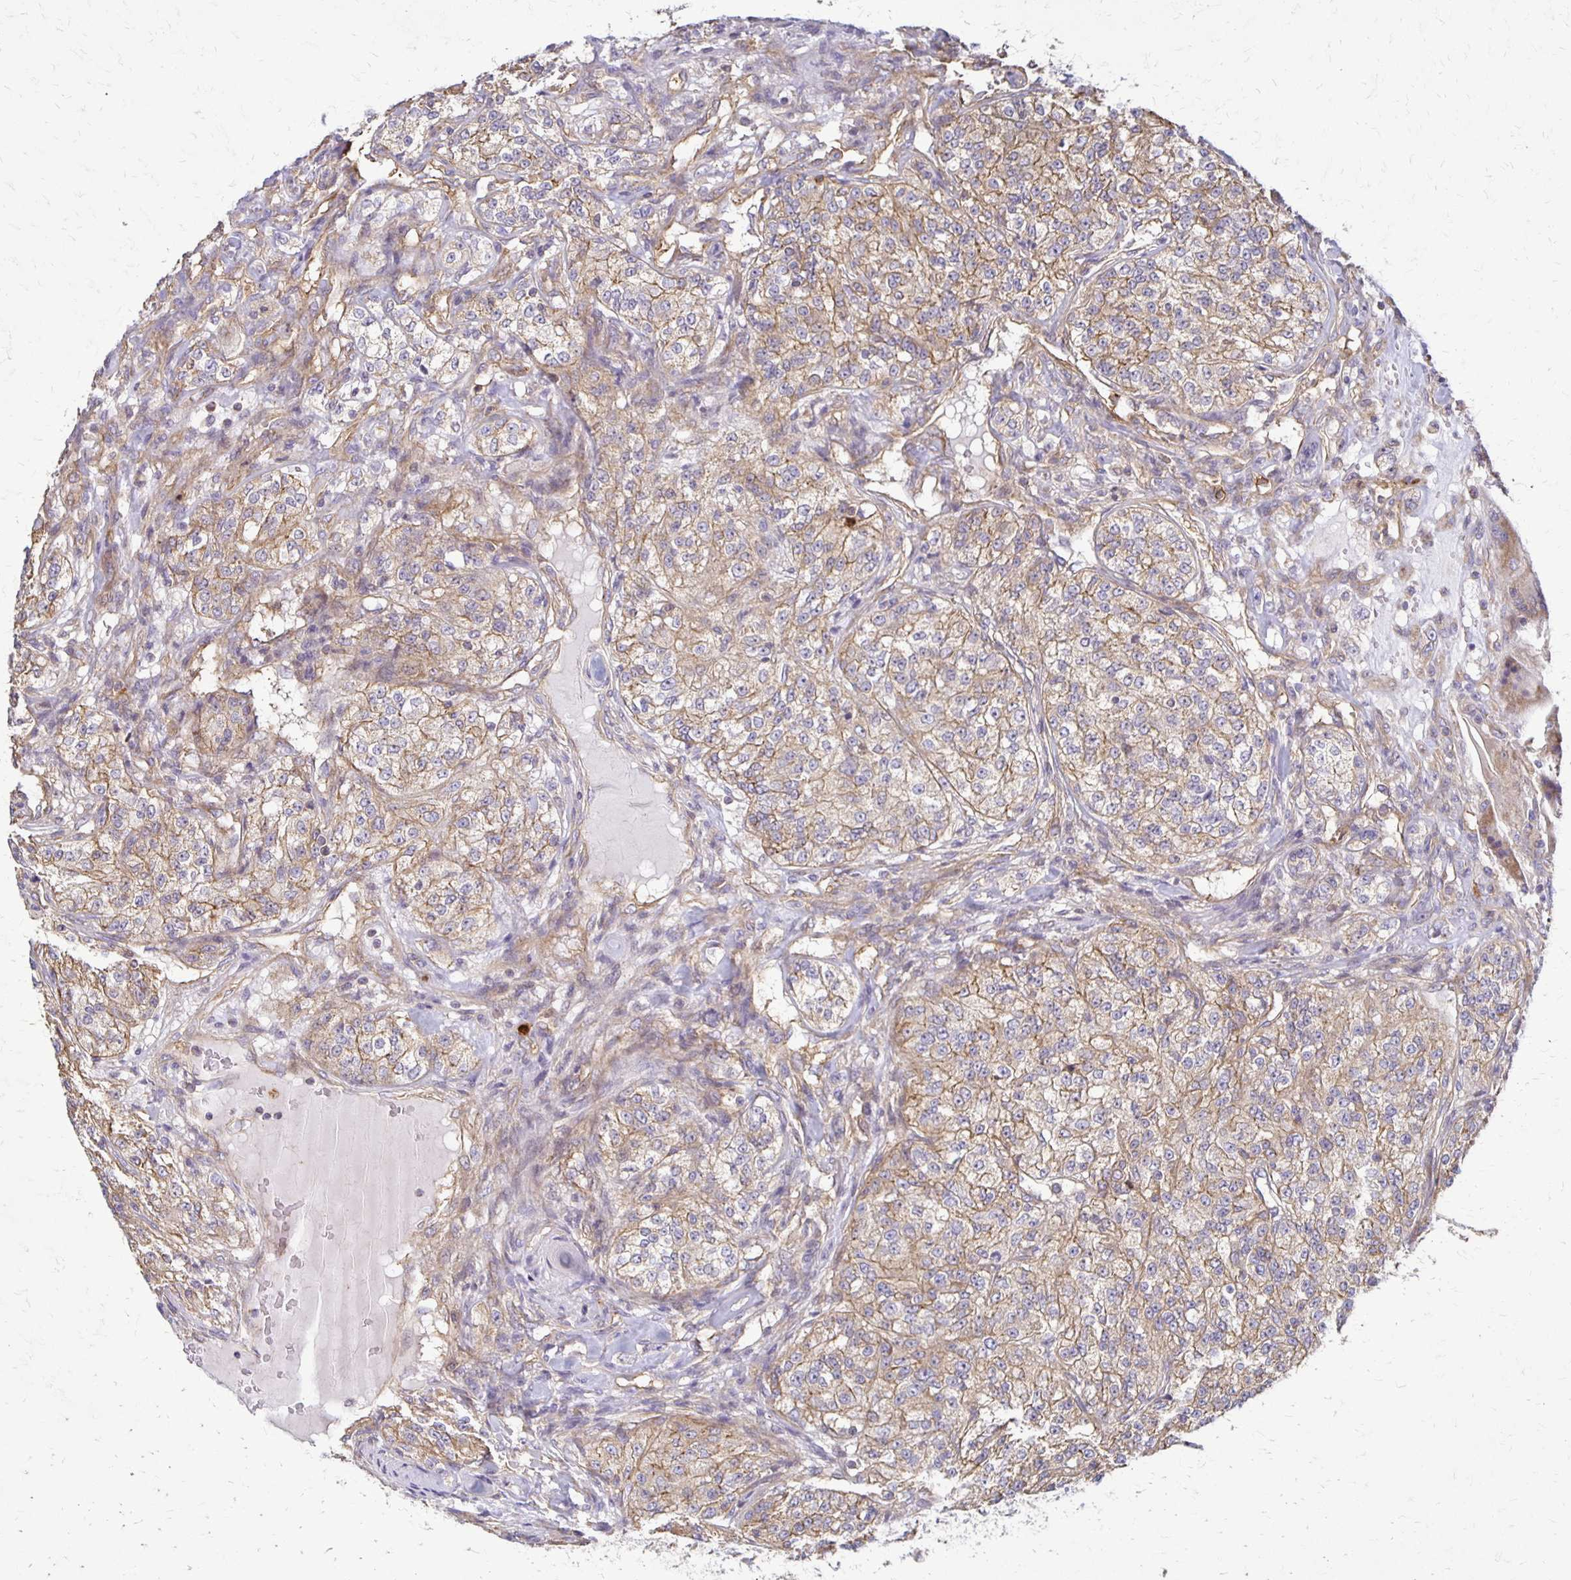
{"staining": {"intensity": "weak", "quantity": ">75%", "location": "cytoplasmic/membranous"}, "tissue": "renal cancer", "cell_type": "Tumor cells", "image_type": "cancer", "snomed": [{"axis": "morphology", "description": "Adenocarcinoma, NOS"}, {"axis": "topography", "description": "Kidney"}], "caption": "Protein expression analysis of human renal cancer reveals weak cytoplasmic/membranous expression in about >75% of tumor cells.", "gene": "EIF4EBP2", "patient": {"sex": "female", "age": 63}}